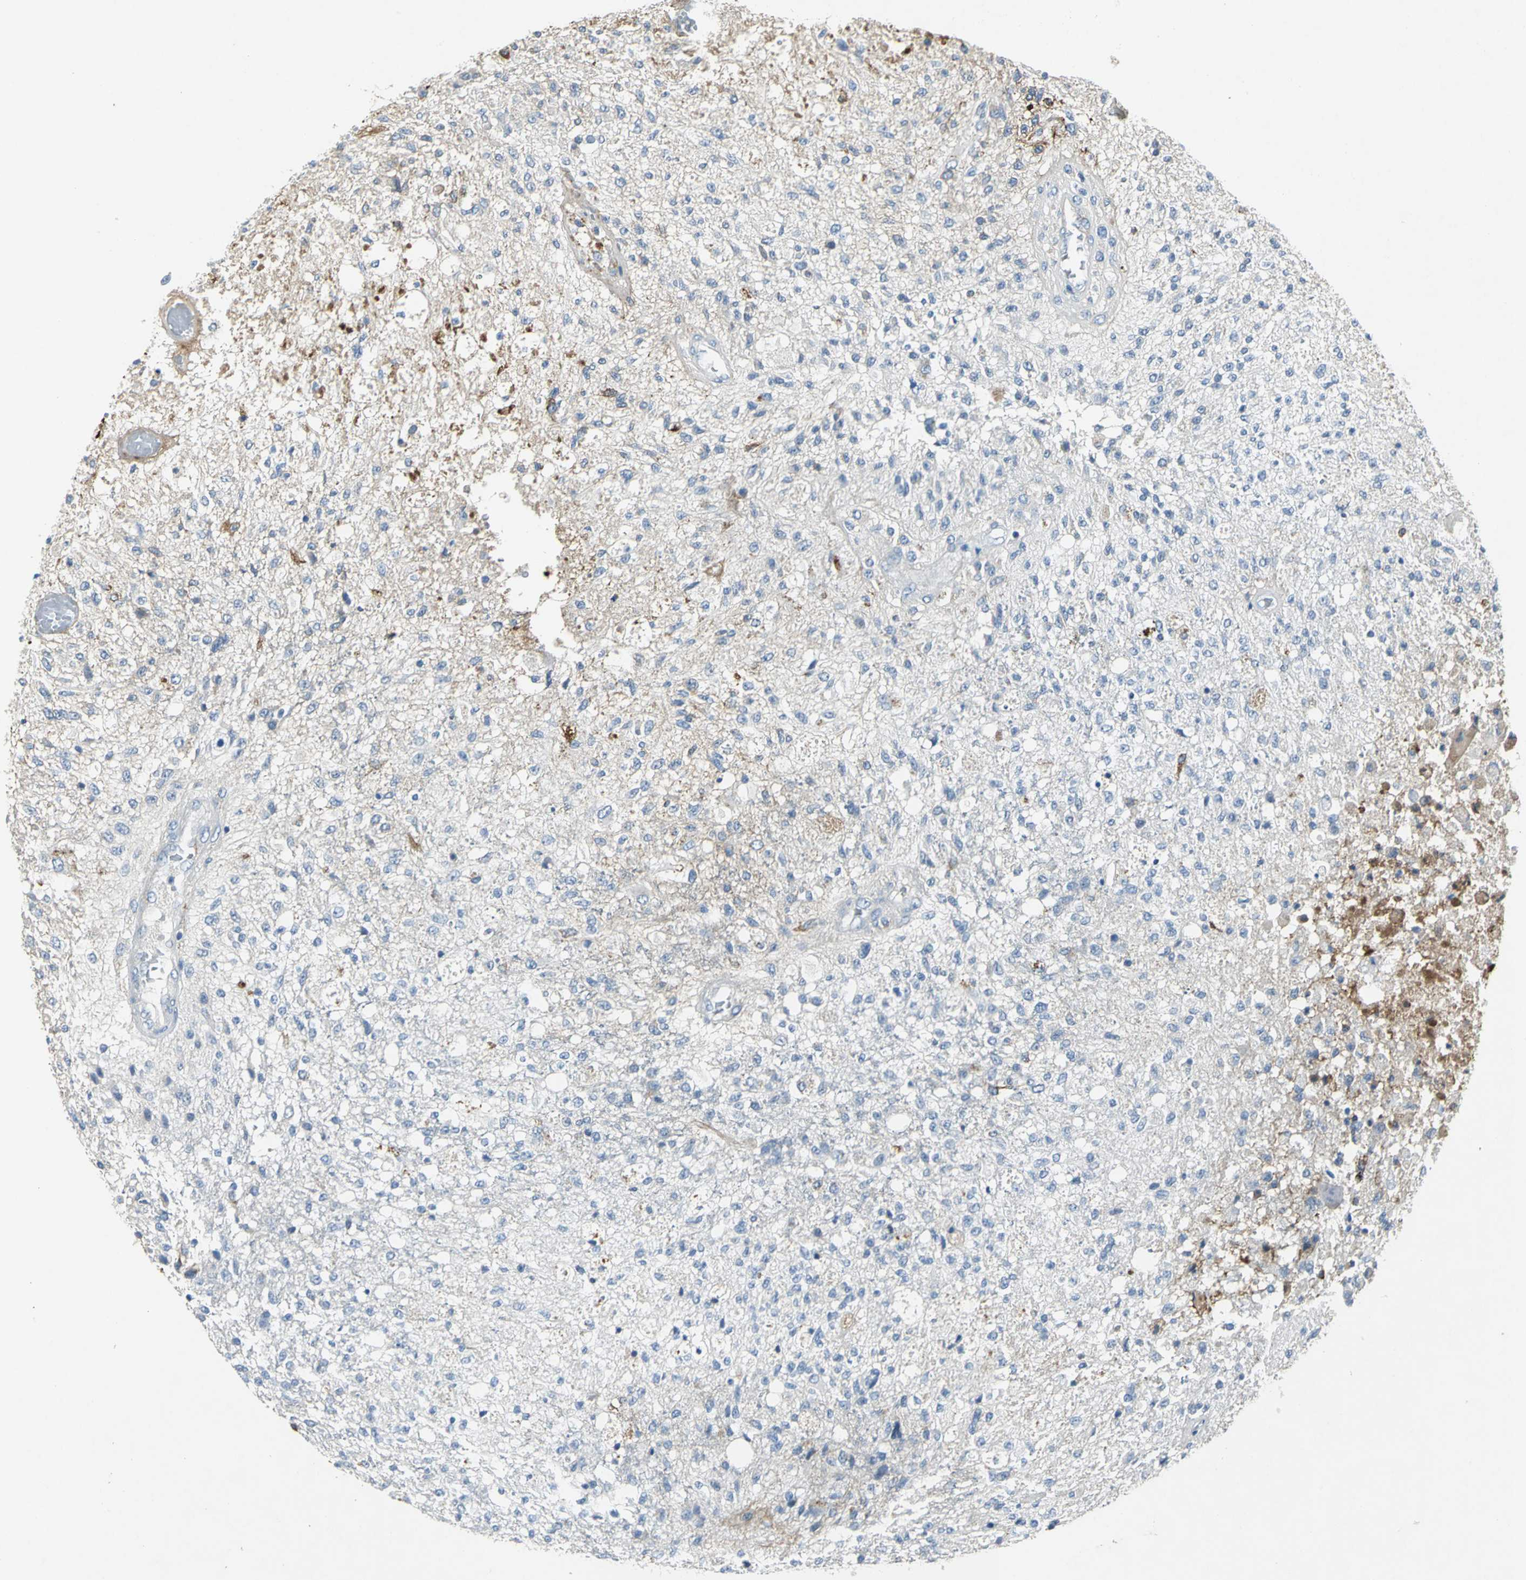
{"staining": {"intensity": "negative", "quantity": "none", "location": "none"}, "tissue": "glioma", "cell_type": "Tumor cells", "image_type": "cancer", "snomed": [{"axis": "morphology", "description": "Normal tissue, NOS"}, {"axis": "morphology", "description": "Glioma, malignant, High grade"}, {"axis": "topography", "description": "Cerebral cortex"}], "caption": "Tumor cells are negative for protein expression in human malignant glioma (high-grade).", "gene": "EFNB3", "patient": {"sex": "male", "age": 77}}